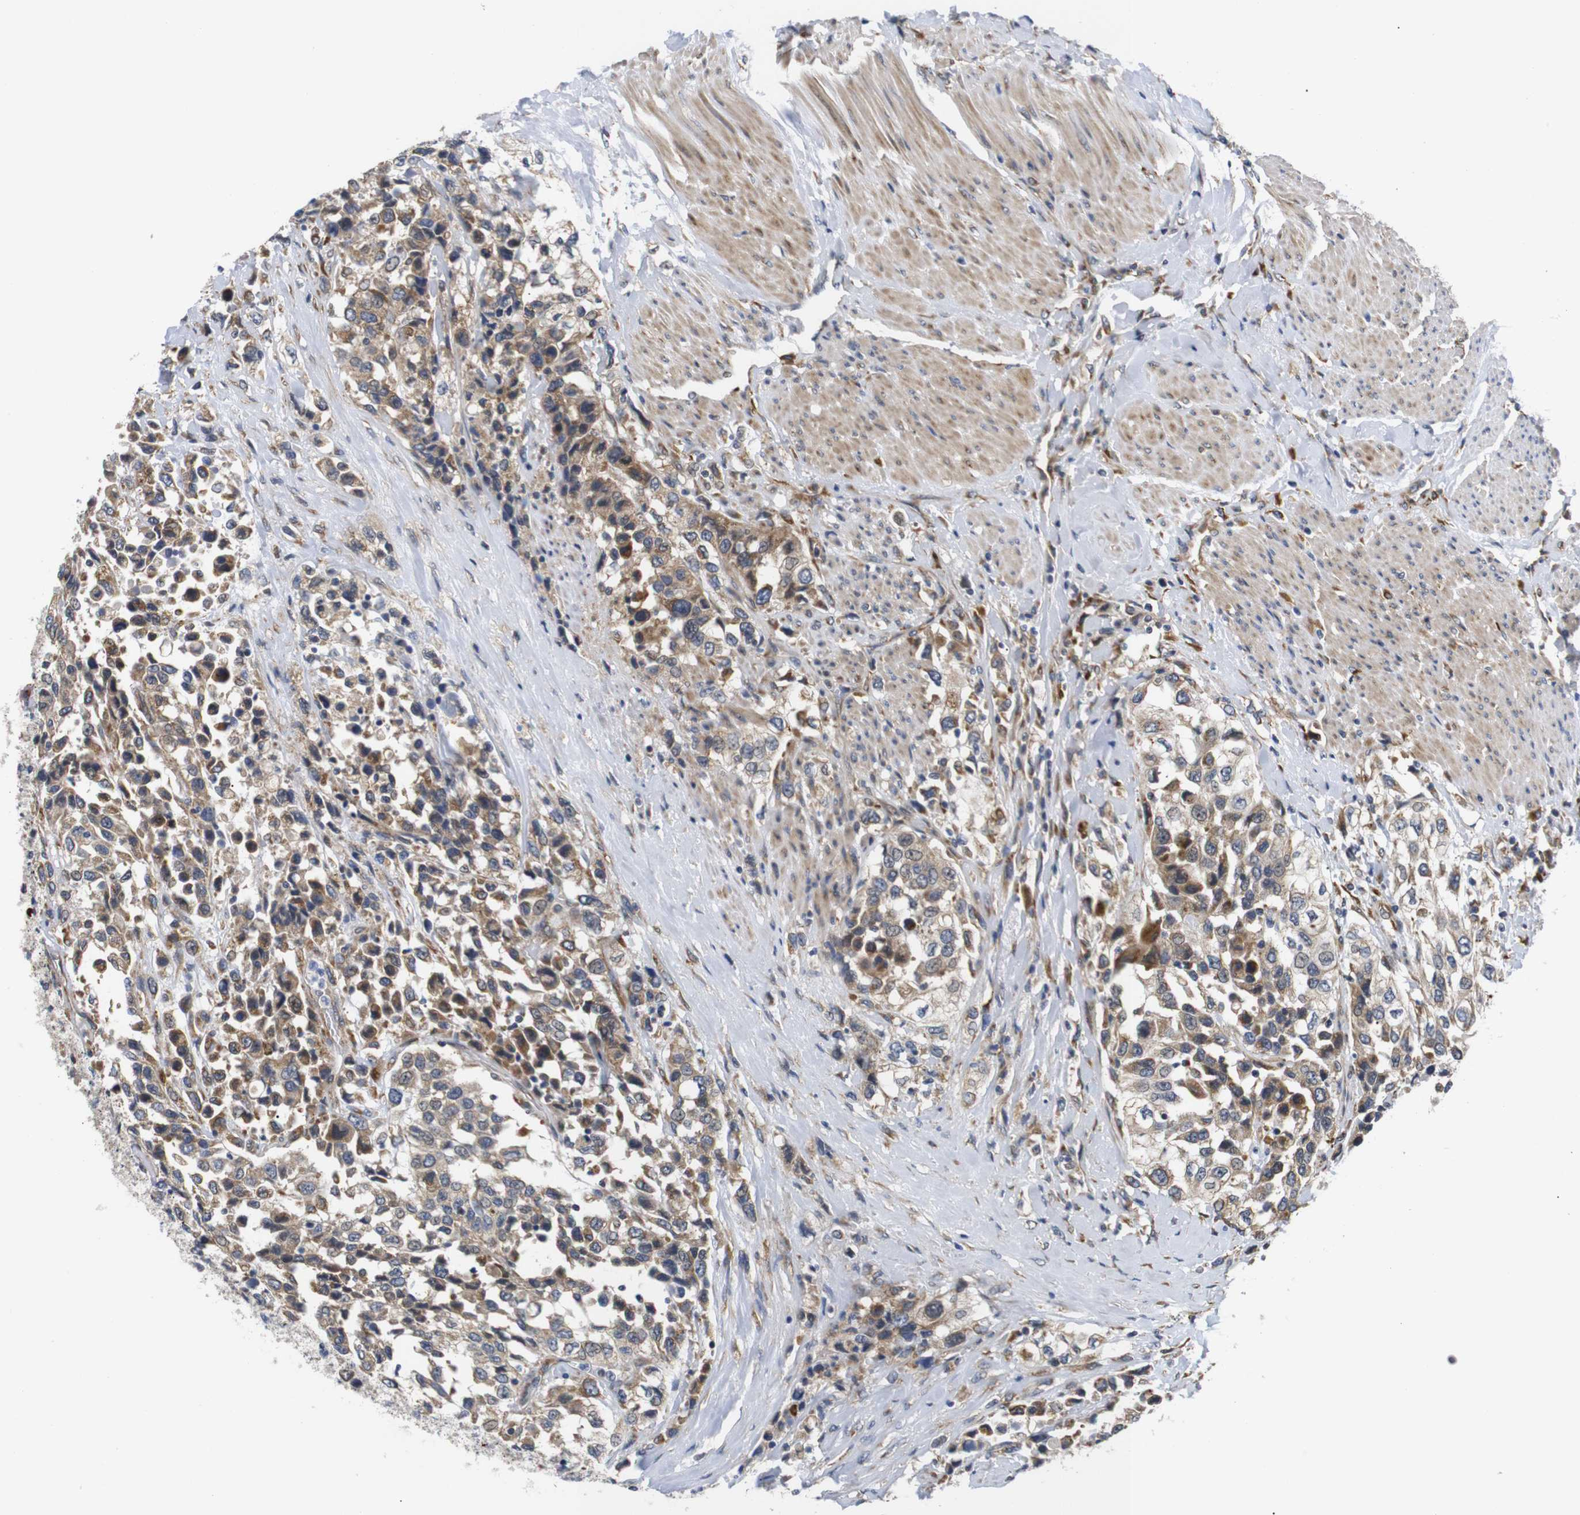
{"staining": {"intensity": "moderate", "quantity": ">75%", "location": "cytoplasmic/membranous"}, "tissue": "urothelial cancer", "cell_type": "Tumor cells", "image_type": "cancer", "snomed": [{"axis": "morphology", "description": "Urothelial carcinoma, High grade"}, {"axis": "topography", "description": "Urinary bladder"}], "caption": "High-magnification brightfield microscopy of urothelial cancer stained with DAB (brown) and counterstained with hematoxylin (blue). tumor cells exhibit moderate cytoplasmic/membranous expression is seen in approximately>75% of cells.", "gene": "KANK4", "patient": {"sex": "female", "age": 80}}